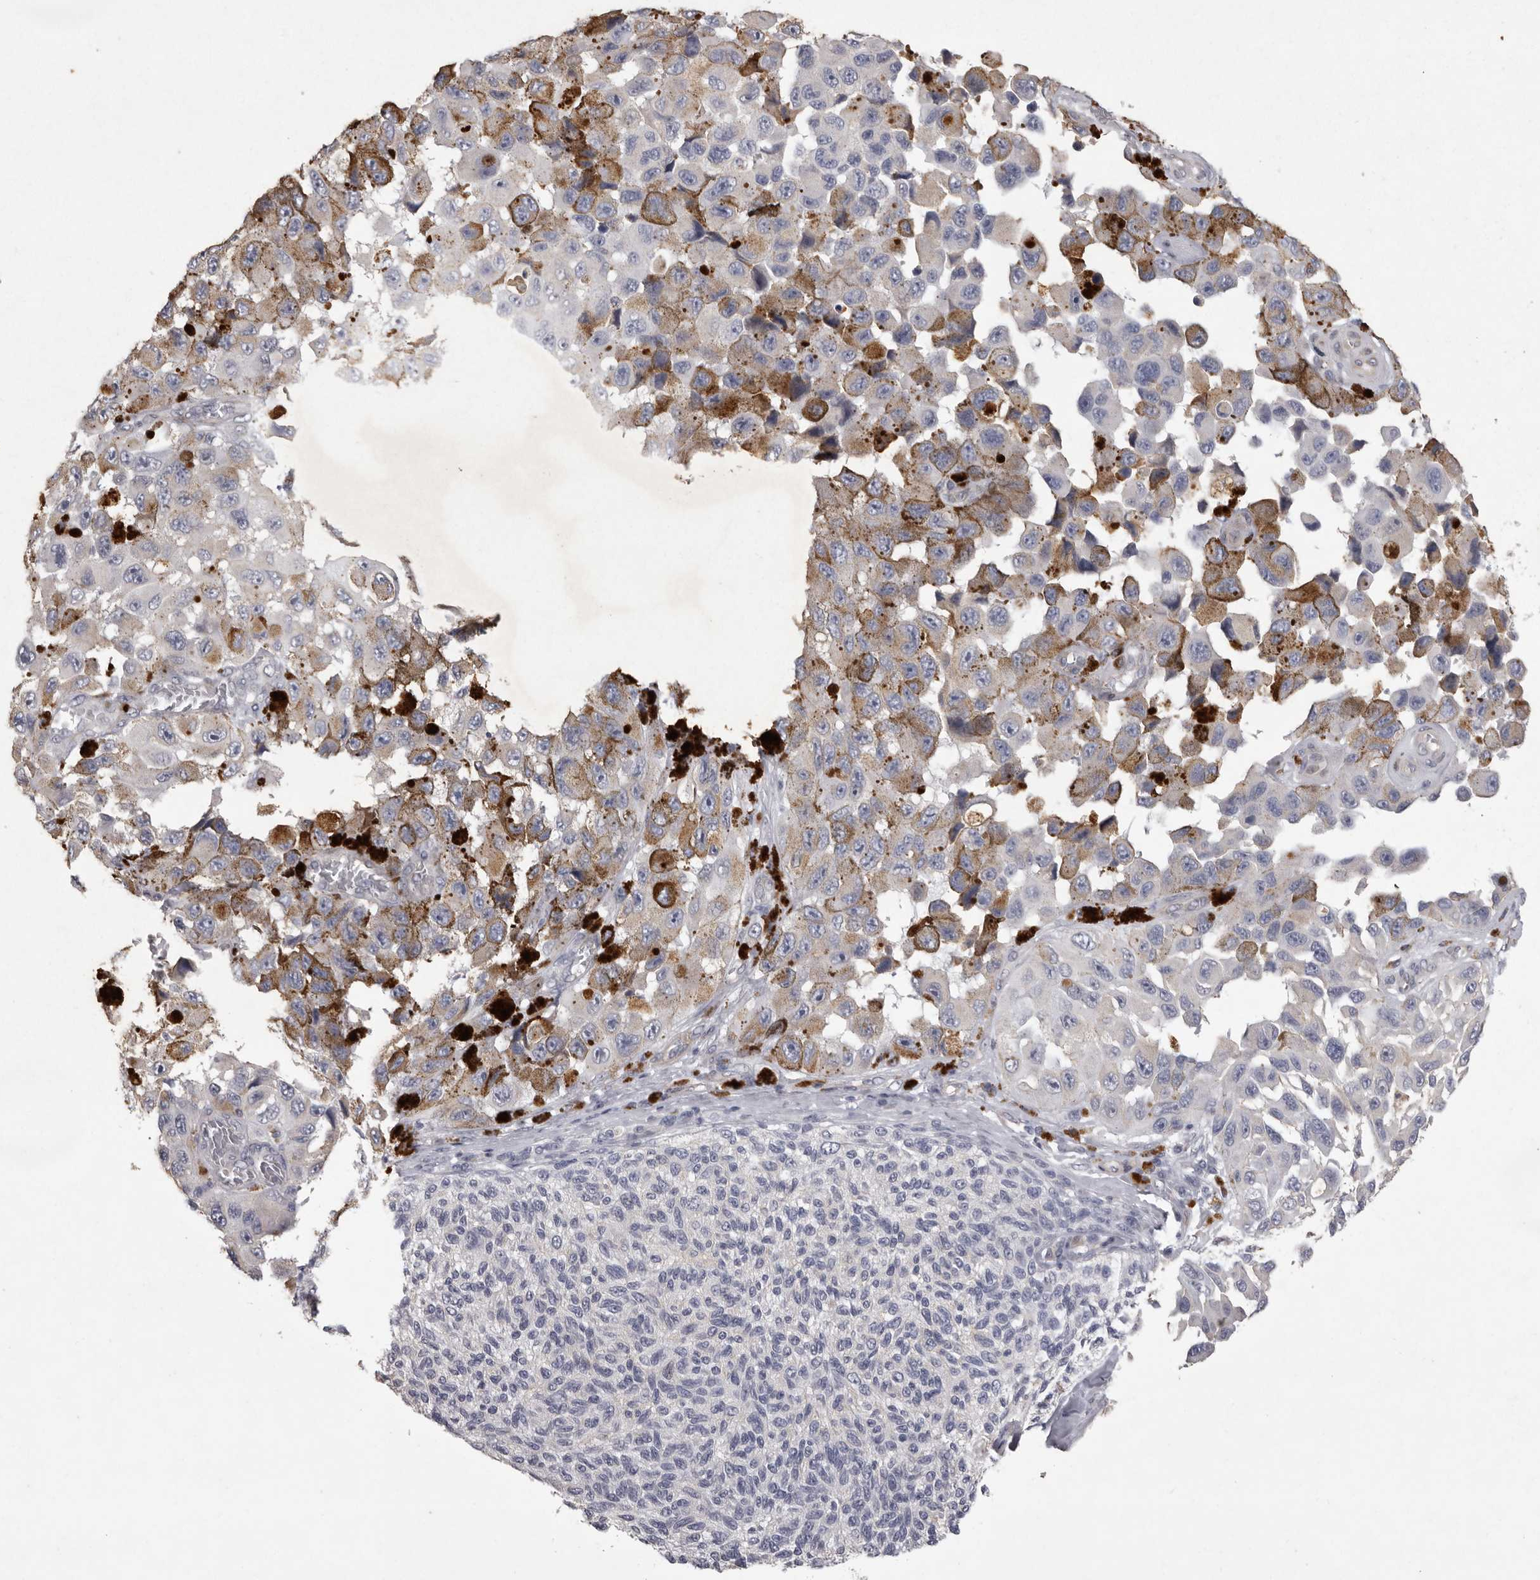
{"staining": {"intensity": "negative", "quantity": "none", "location": "none"}, "tissue": "melanoma", "cell_type": "Tumor cells", "image_type": "cancer", "snomed": [{"axis": "morphology", "description": "Malignant melanoma, NOS"}, {"axis": "topography", "description": "Skin"}], "caption": "Tumor cells show no significant staining in melanoma. (IHC, brightfield microscopy, high magnification).", "gene": "NKAIN4", "patient": {"sex": "female", "age": 73}}